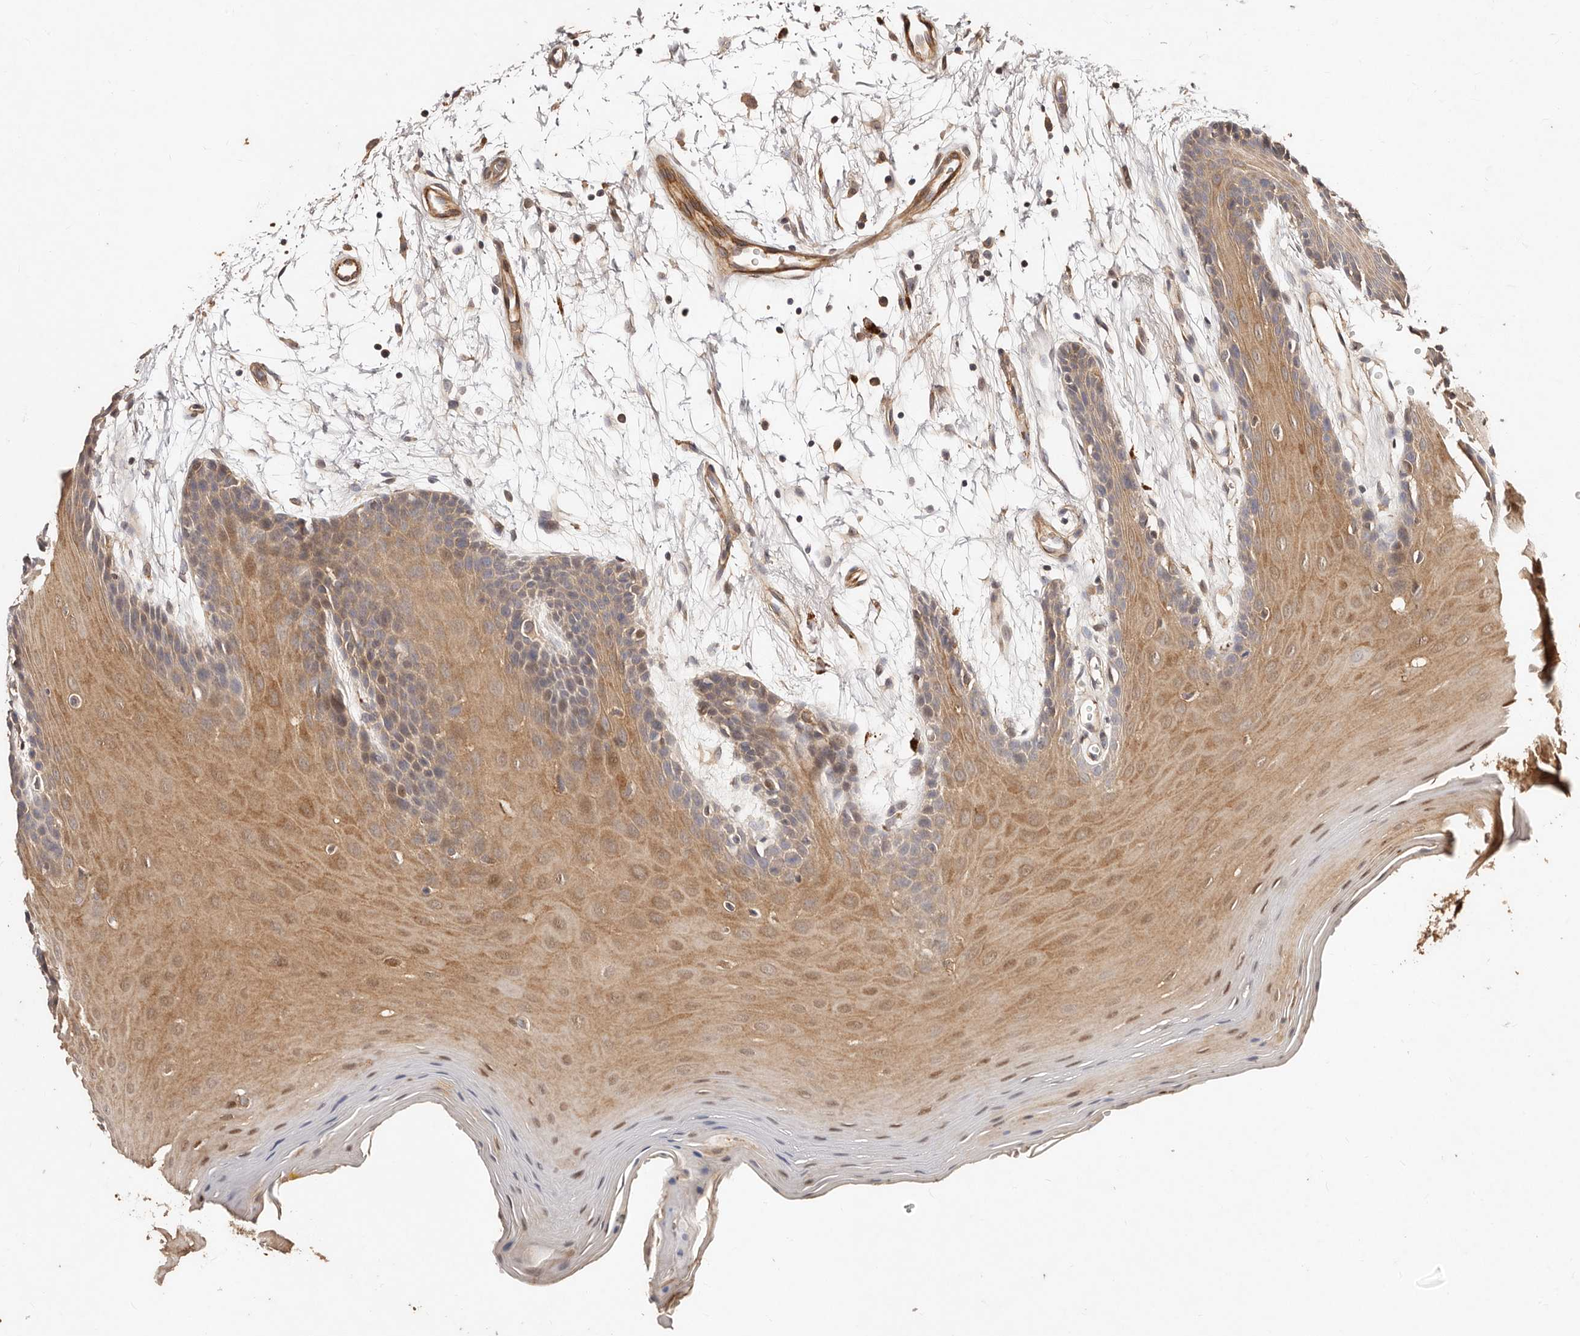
{"staining": {"intensity": "moderate", "quantity": "25%-75%", "location": "cytoplasmic/membranous"}, "tissue": "oral mucosa", "cell_type": "Squamous epithelial cells", "image_type": "normal", "snomed": [{"axis": "morphology", "description": "Normal tissue, NOS"}, {"axis": "morphology", "description": "Squamous cell carcinoma, NOS"}, {"axis": "topography", "description": "Skeletal muscle"}, {"axis": "topography", "description": "Oral tissue"}, {"axis": "topography", "description": "Salivary gland"}, {"axis": "topography", "description": "Head-Neck"}], "caption": "Squamous epithelial cells show moderate cytoplasmic/membranous positivity in about 25%-75% of cells in unremarkable oral mucosa. The protein of interest is stained brown, and the nuclei are stained in blue (DAB IHC with brightfield microscopy, high magnification).", "gene": "CCL14", "patient": {"sex": "male", "age": 54}}